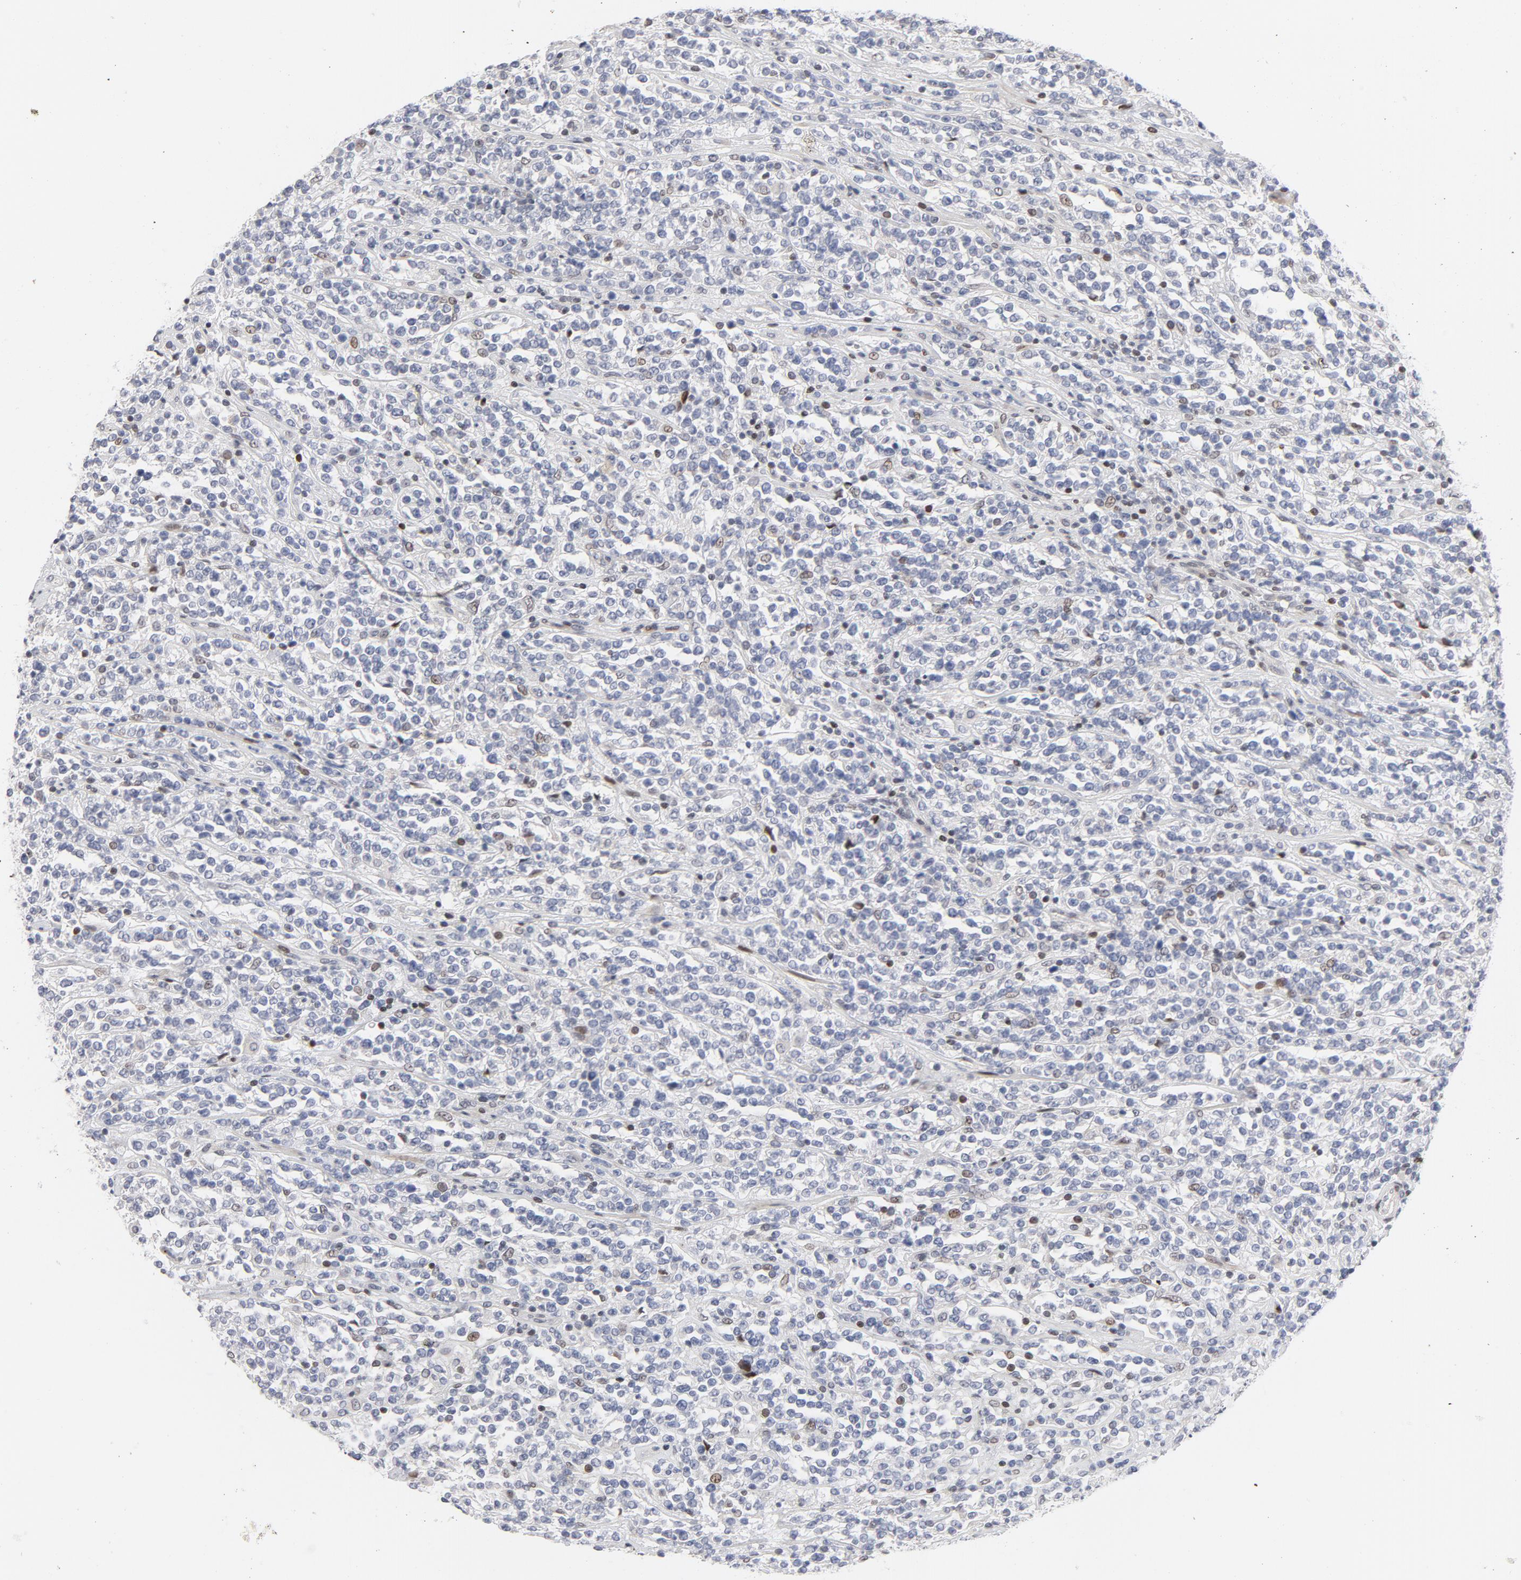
{"staining": {"intensity": "weak", "quantity": "<25%", "location": "nuclear"}, "tissue": "lymphoma", "cell_type": "Tumor cells", "image_type": "cancer", "snomed": [{"axis": "morphology", "description": "Malignant lymphoma, non-Hodgkin's type, High grade"}, {"axis": "topography", "description": "Soft tissue"}], "caption": "An immunohistochemistry (IHC) image of high-grade malignant lymphoma, non-Hodgkin's type is shown. There is no staining in tumor cells of high-grade malignant lymphoma, non-Hodgkin's type.", "gene": "NFIC", "patient": {"sex": "male", "age": 18}}